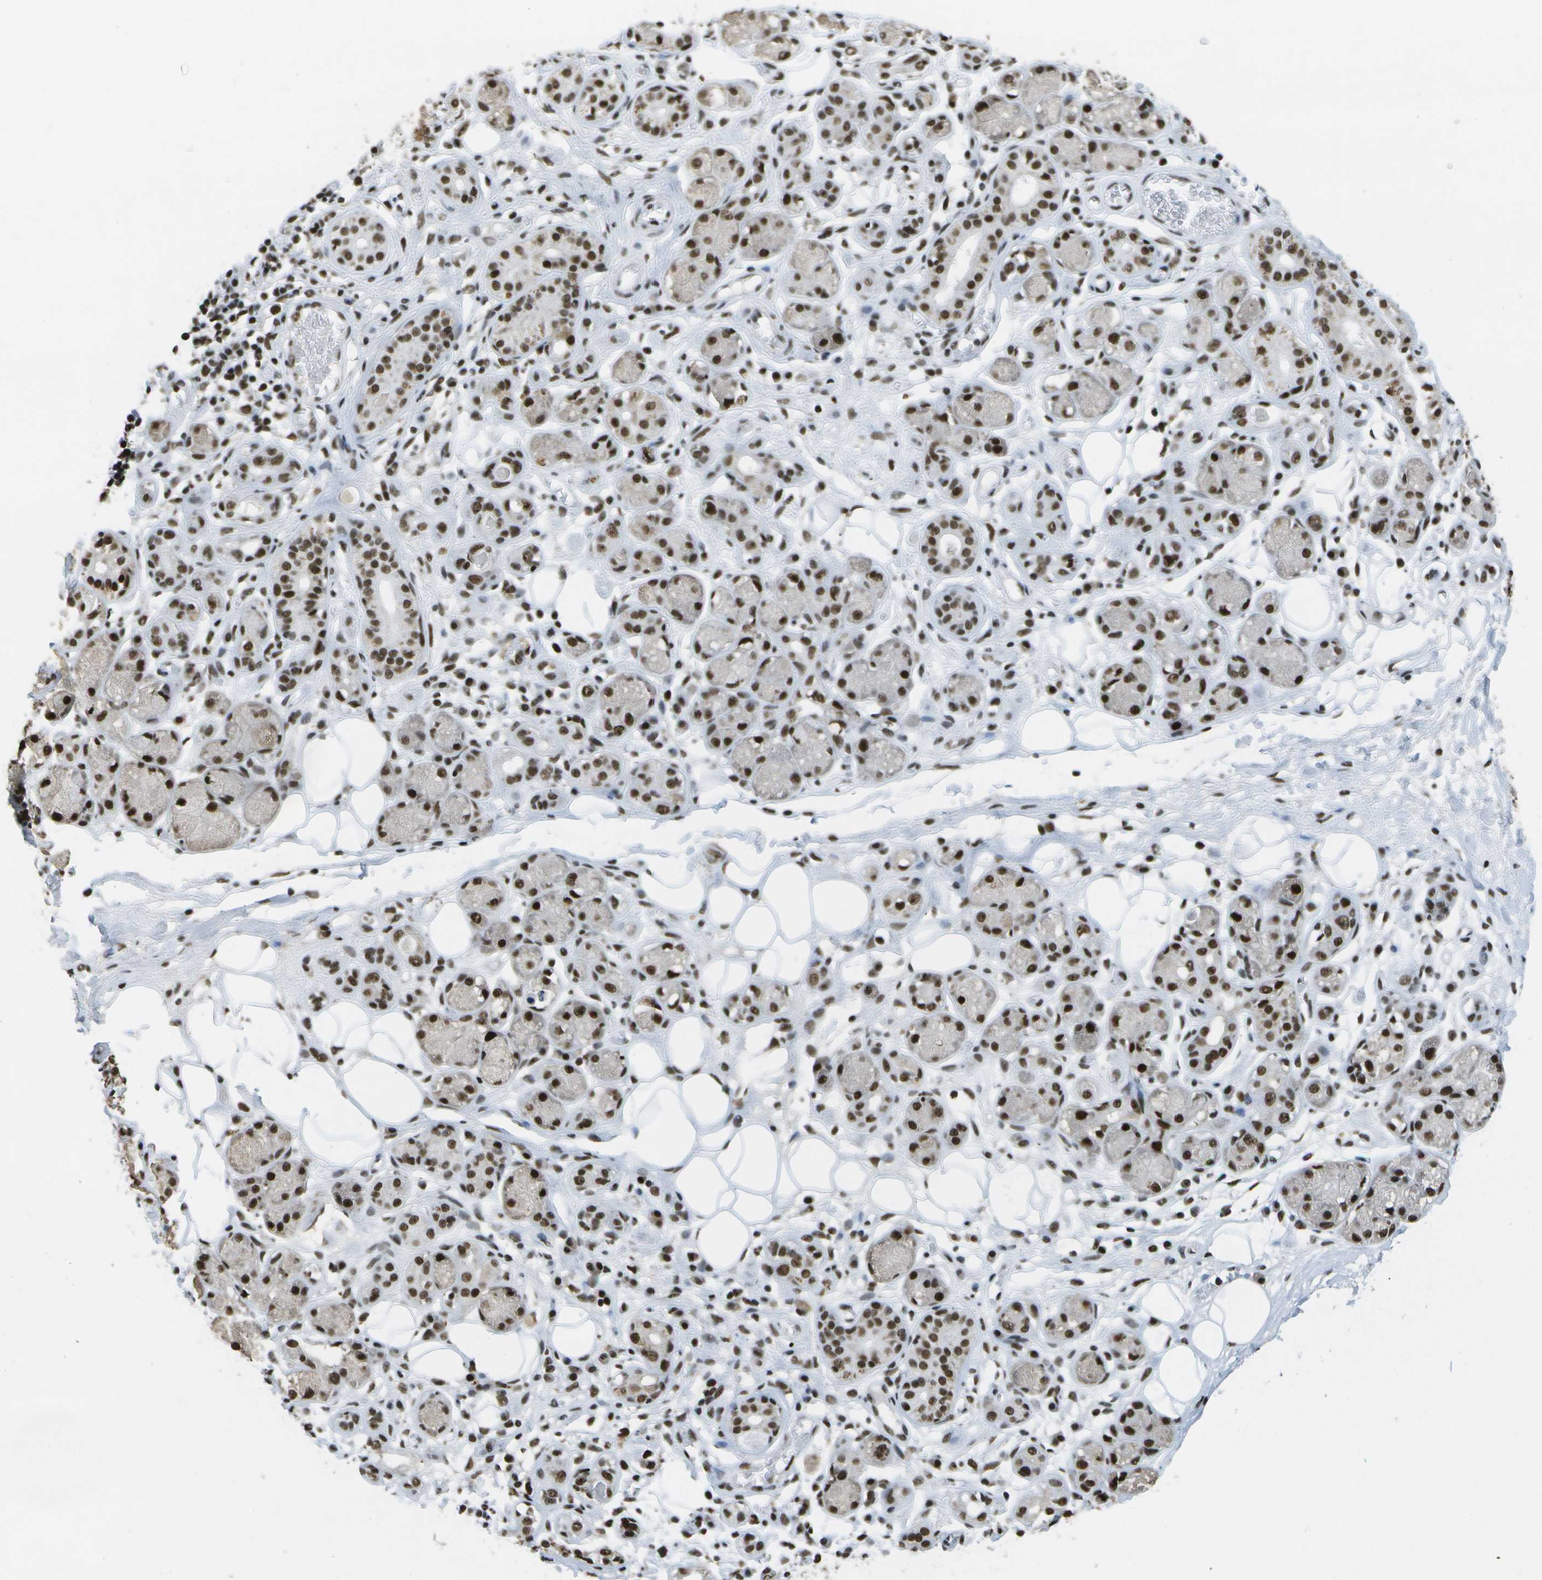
{"staining": {"intensity": "strong", "quantity": ">75%", "location": "nuclear"}, "tissue": "adipose tissue", "cell_type": "Adipocytes", "image_type": "normal", "snomed": [{"axis": "morphology", "description": "Normal tissue, NOS"}, {"axis": "morphology", "description": "Inflammation, NOS"}, {"axis": "topography", "description": "Salivary gland"}, {"axis": "topography", "description": "Peripheral nerve tissue"}], "caption": "A brown stain highlights strong nuclear positivity of a protein in adipocytes of normal human adipose tissue. (DAB (3,3'-diaminobenzidine) IHC, brown staining for protein, blue staining for nuclei).", "gene": "NSRP1", "patient": {"sex": "female", "age": 75}}